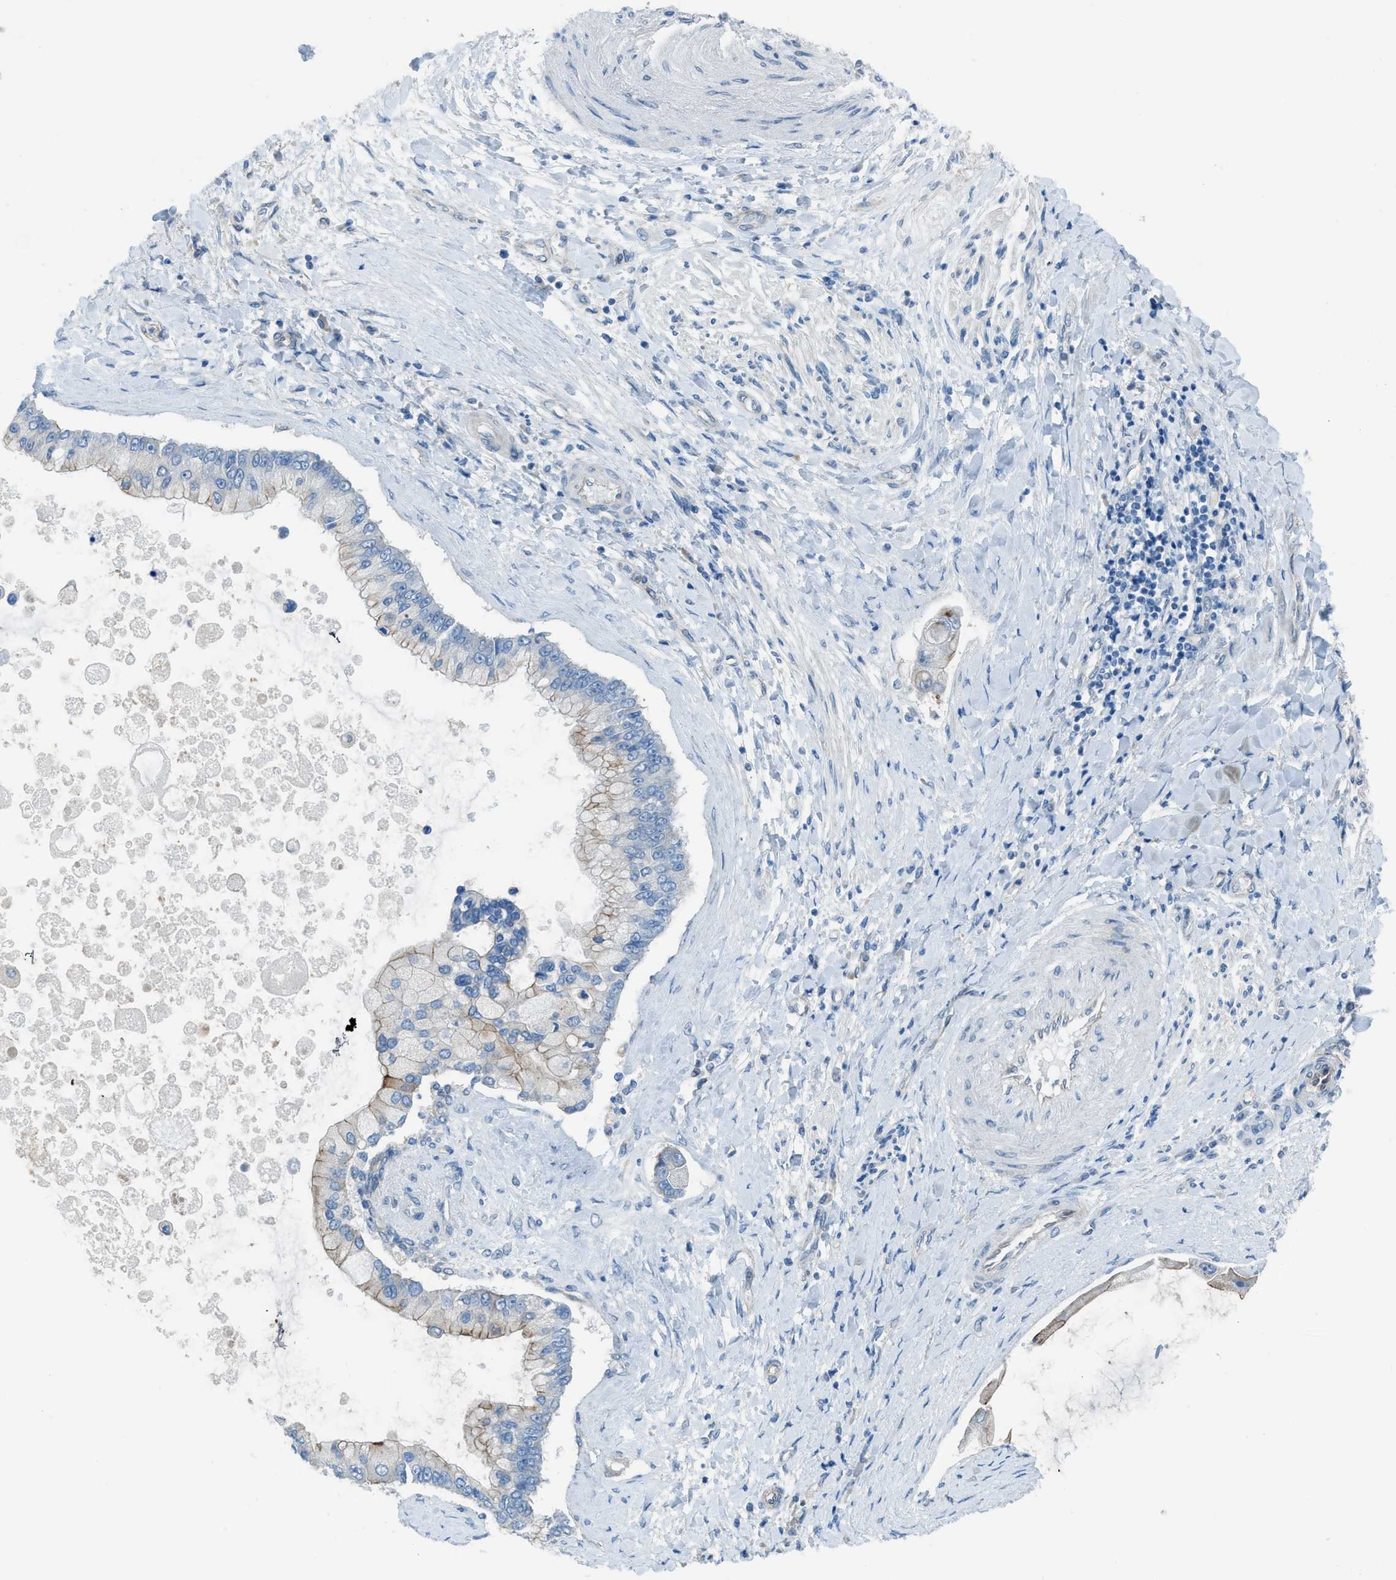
{"staining": {"intensity": "moderate", "quantity": "<25%", "location": "cytoplasmic/membranous"}, "tissue": "liver cancer", "cell_type": "Tumor cells", "image_type": "cancer", "snomed": [{"axis": "morphology", "description": "Cholangiocarcinoma"}, {"axis": "topography", "description": "Liver"}], "caption": "There is low levels of moderate cytoplasmic/membranous positivity in tumor cells of cholangiocarcinoma (liver), as demonstrated by immunohistochemical staining (brown color).", "gene": "PRKN", "patient": {"sex": "male", "age": 50}}